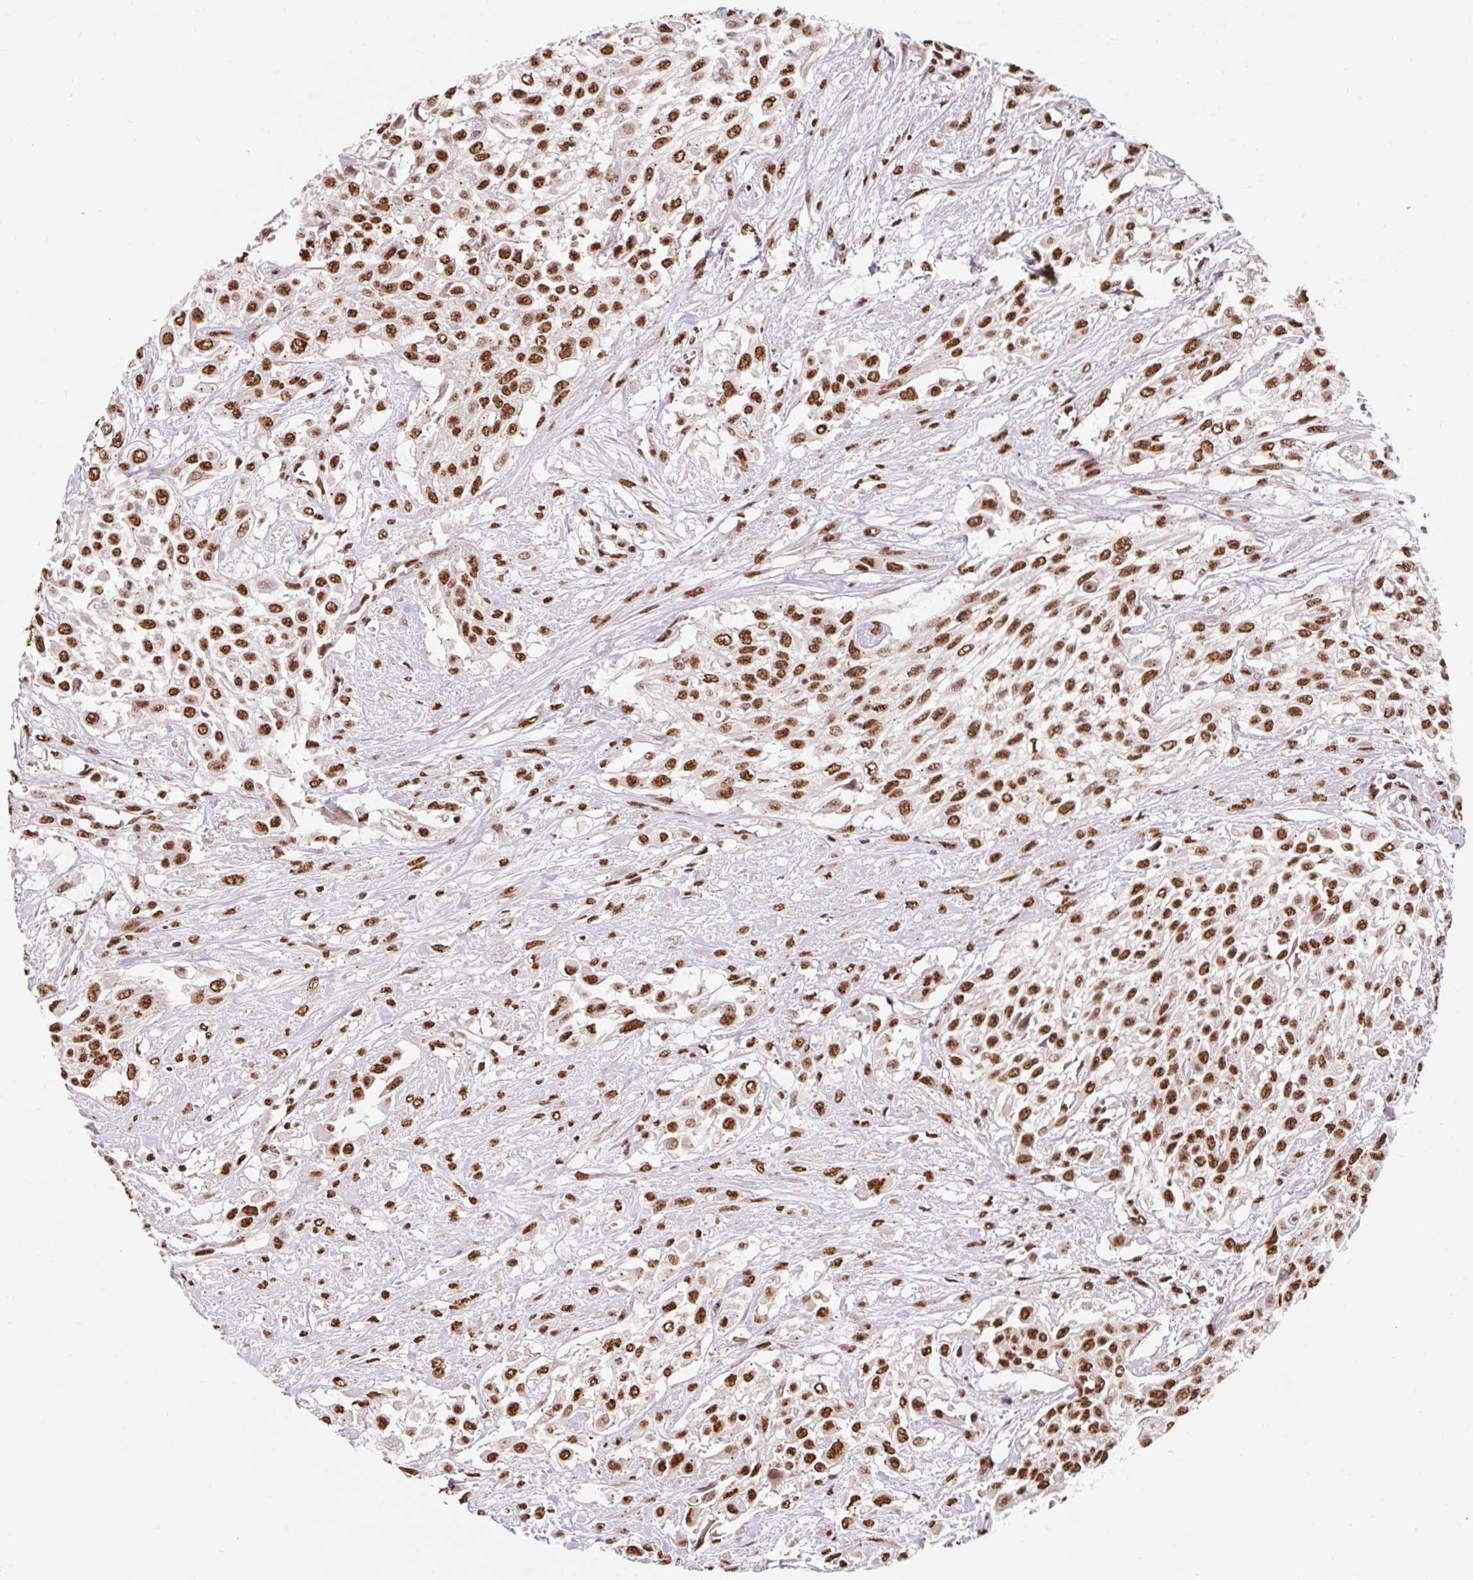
{"staining": {"intensity": "strong", "quantity": ">75%", "location": "nuclear"}, "tissue": "urothelial cancer", "cell_type": "Tumor cells", "image_type": "cancer", "snomed": [{"axis": "morphology", "description": "Urothelial carcinoma, High grade"}, {"axis": "topography", "description": "Urinary bladder"}], "caption": "Urothelial carcinoma (high-grade) stained with IHC shows strong nuclear positivity in about >75% of tumor cells.", "gene": "BICRA", "patient": {"sex": "male", "age": 57}}